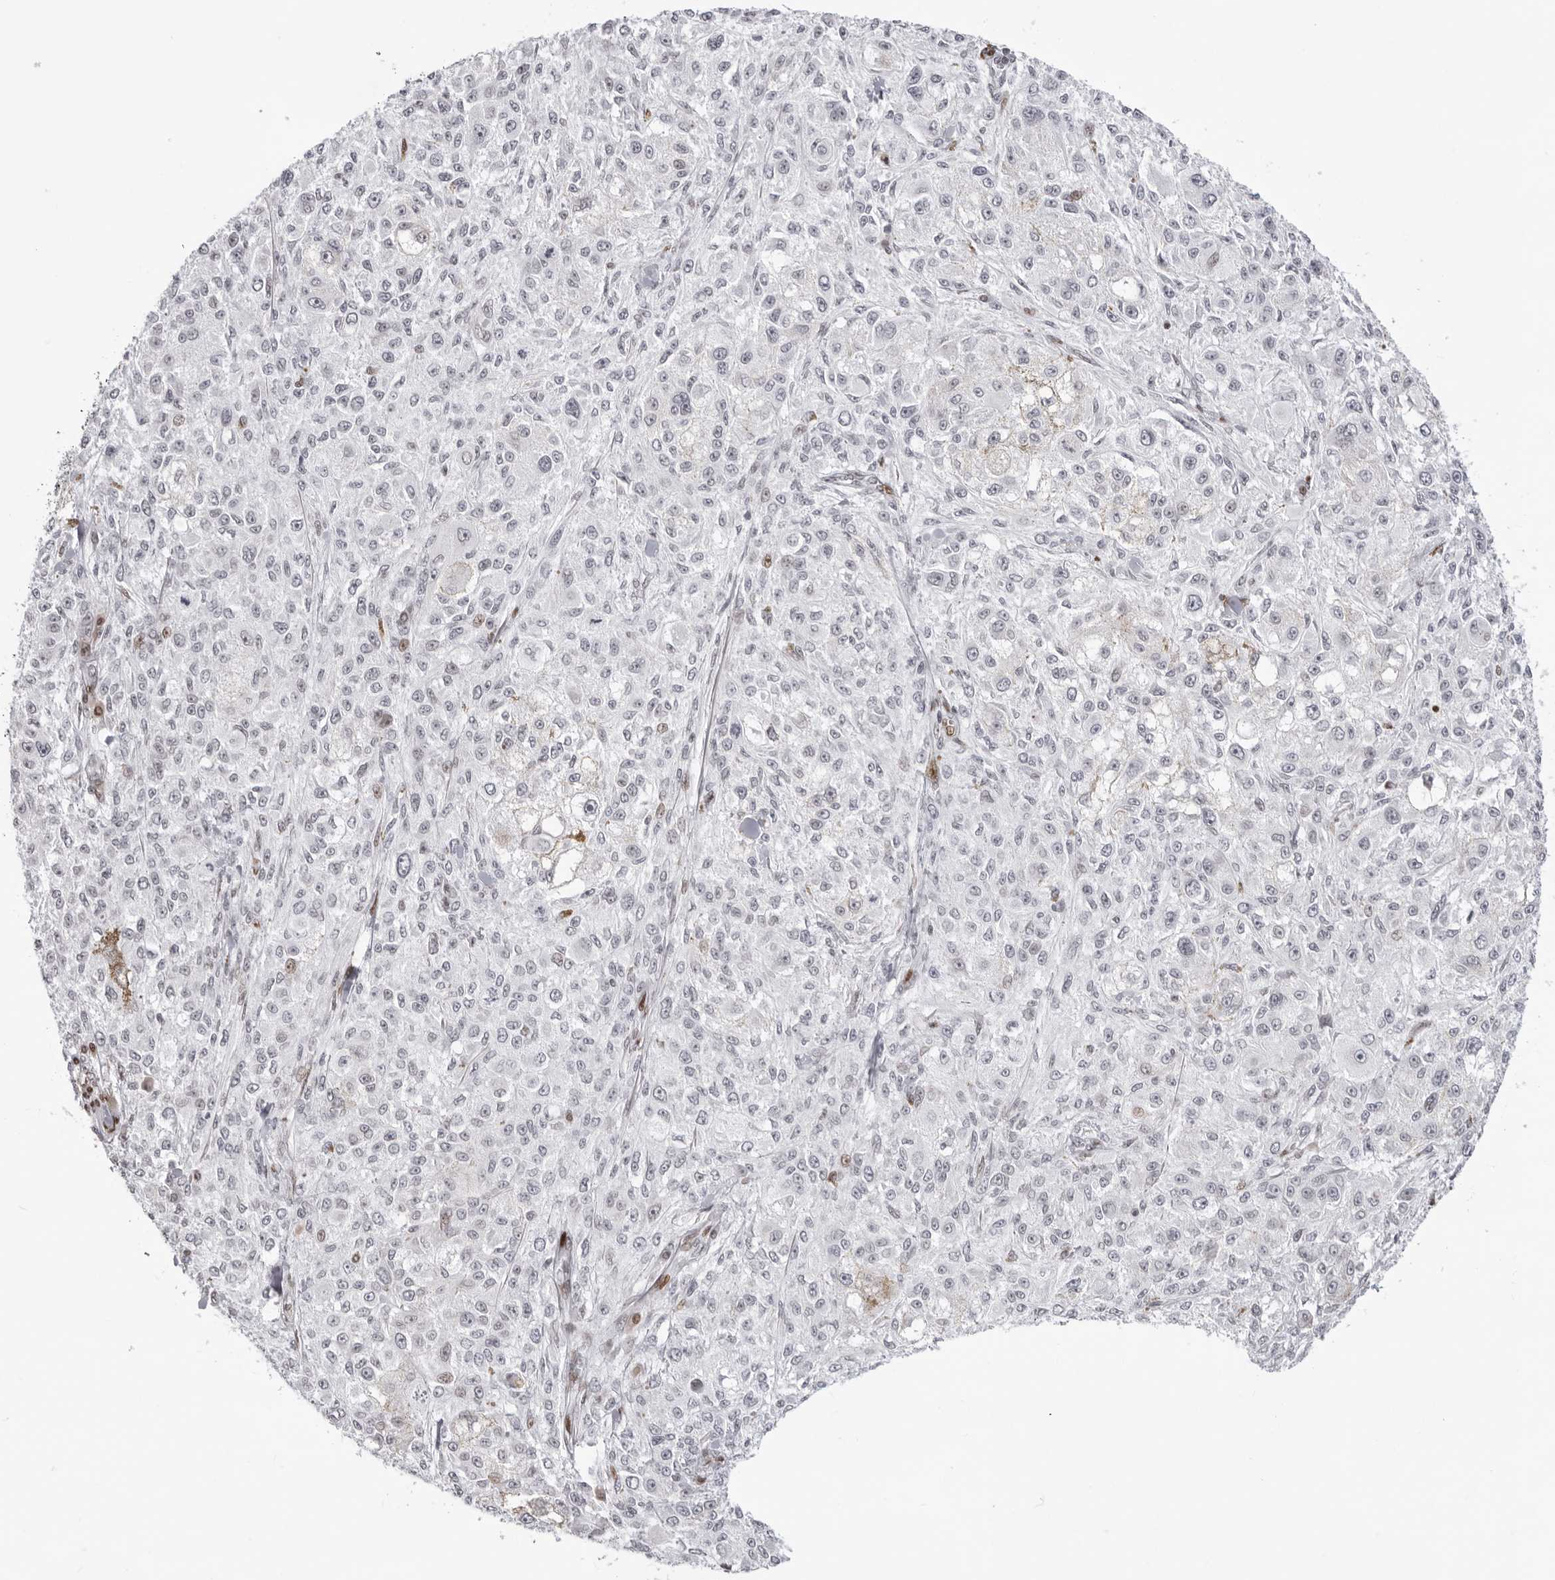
{"staining": {"intensity": "negative", "quantity": "none", "location": "none"}, "tissue": "melanoma", "cell_type": "Tumor cells", "image_type": "cancer", "snomed": [{"axis": "morphology", "description": "Necrosis, NOS"}, {"axis": "morphology", "description": "Malignant melanoma, NOS"}, {"axis": "topography", "description": "Skin"}], "caption": "A micrograph of melanoma stained for a protein shows no brown staining in tumor cells.", "gene": "NTPCR", "patient": {"sex": "female", "age": 87}}